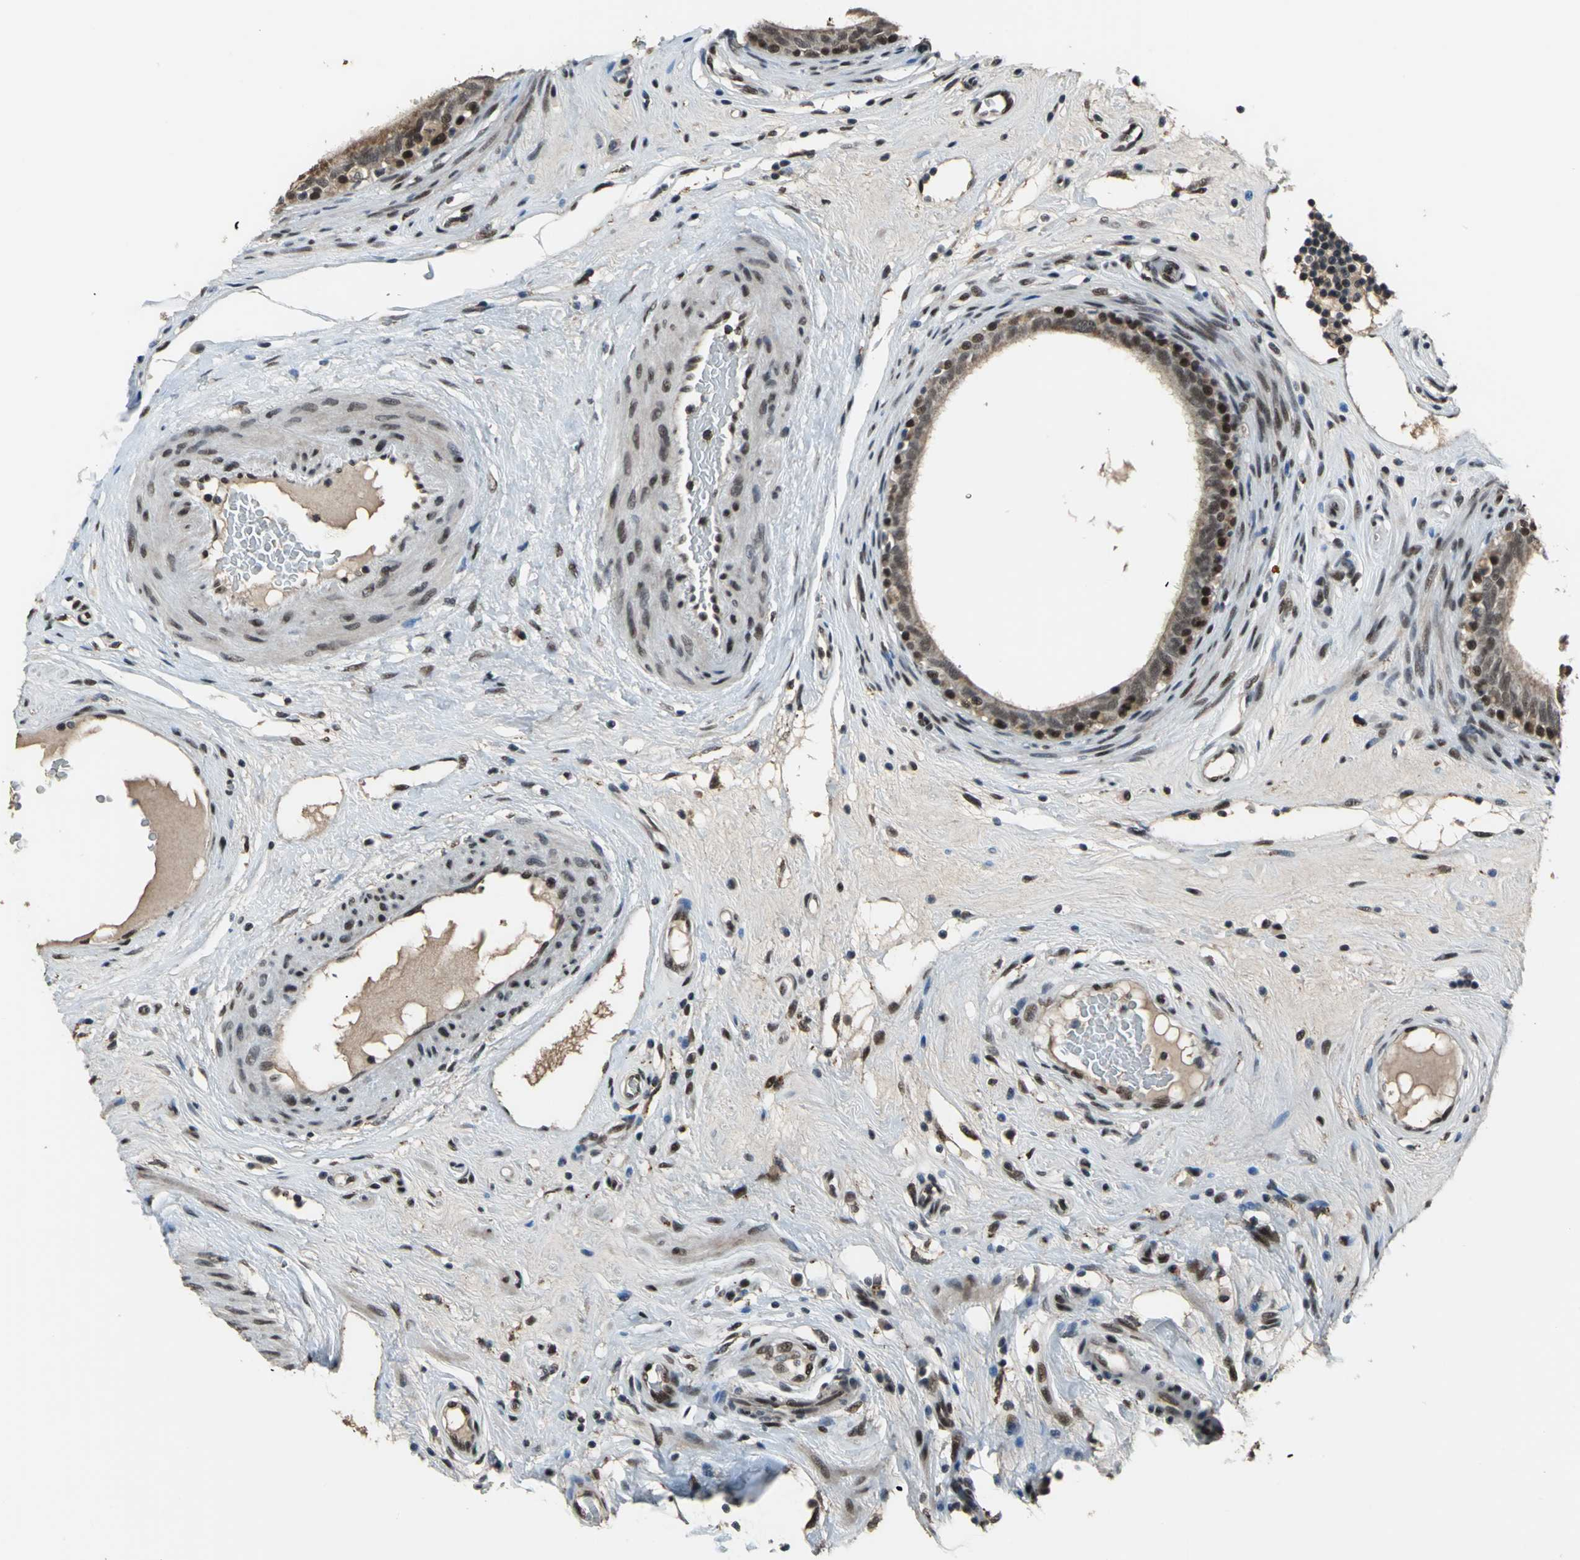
{"staining": {"intensity": "strong", "quantity": ">75%", "location": "cytoplasmic/membranous,nuclear"}, "tissue": "epididymis", "cell_type": "Glandular cells", "image_type": "normal", "snomed": [{"axis": "morphology", "description": "Normal tissue, NOS"}, {"axis": "morphology", "description": "Inflammation, NOS"}, {"axis": "topography", "description": "Epididymis"}], "caption": "Immunohistochemical staining of unremarkable epididymis exhibits >75% levels of strong cytoplasmic/membranous,nuclear protein positivity in about >75% of glandular cells.", "gene": "ELF2", "patient": {"sex": "male", "age": 84}}